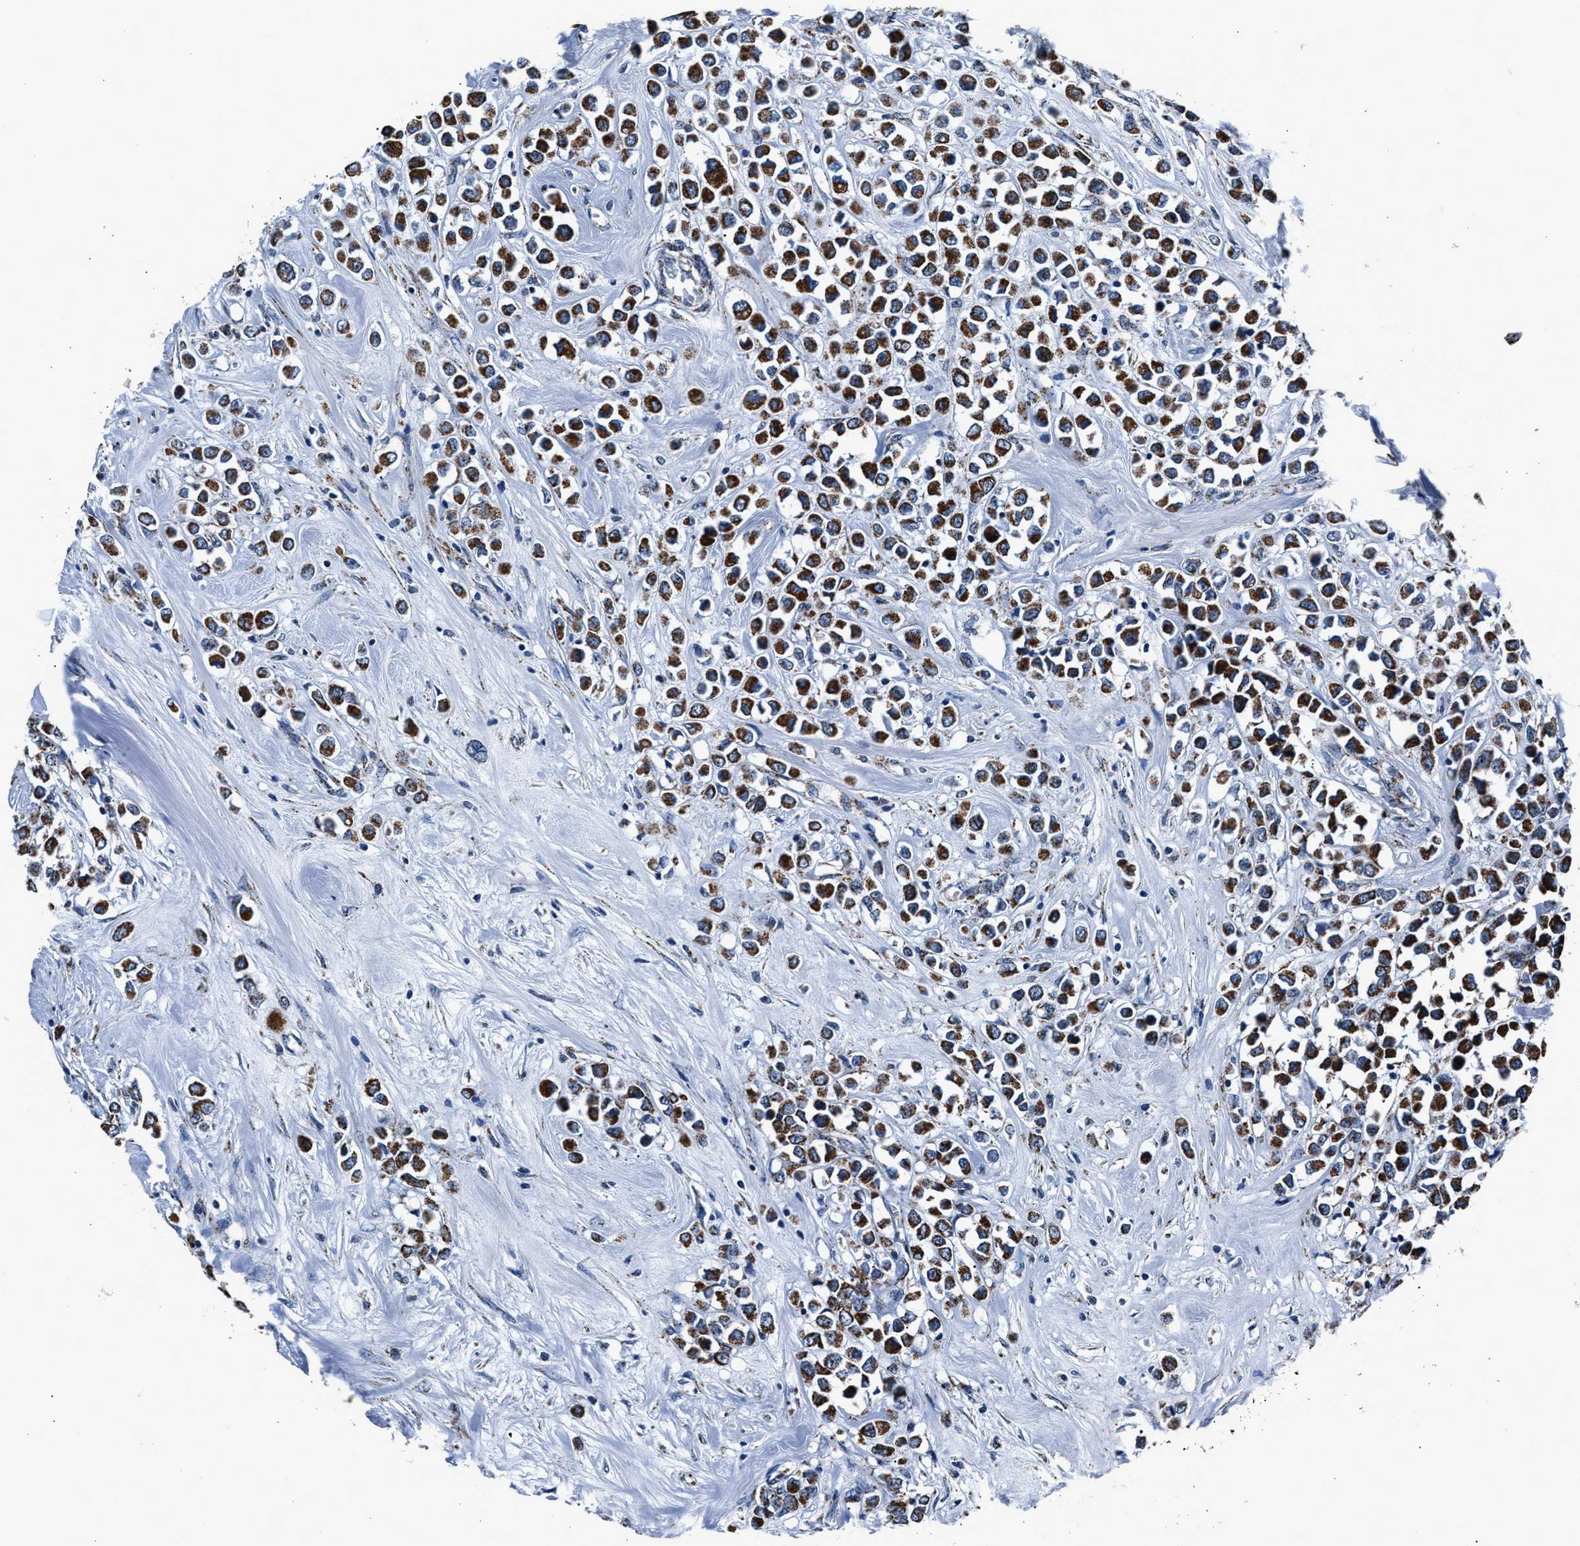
{"staining": {"intensity": "strong", "quantity": ">75%", "location": "cytoplasmic/membranous"}, "tissue": "breast cancer", "cell_type": "Tumor cells", "image_type": "cancer", "snomed": [{"axis": "morphology", "description": "Duct carcinoma"}, {"axis": "topography", "description": "Breast"}], "caption": "The micrograph reveals a brown stain indicating the presence of a protein in the cytoplasmic/membranous of tumor cells in breast cancer. The protein of interest is shown in brown color, while the nuclei are stained blue.", "gene": "HIBADH", "patient": {"sex": "female", "age": 61}}